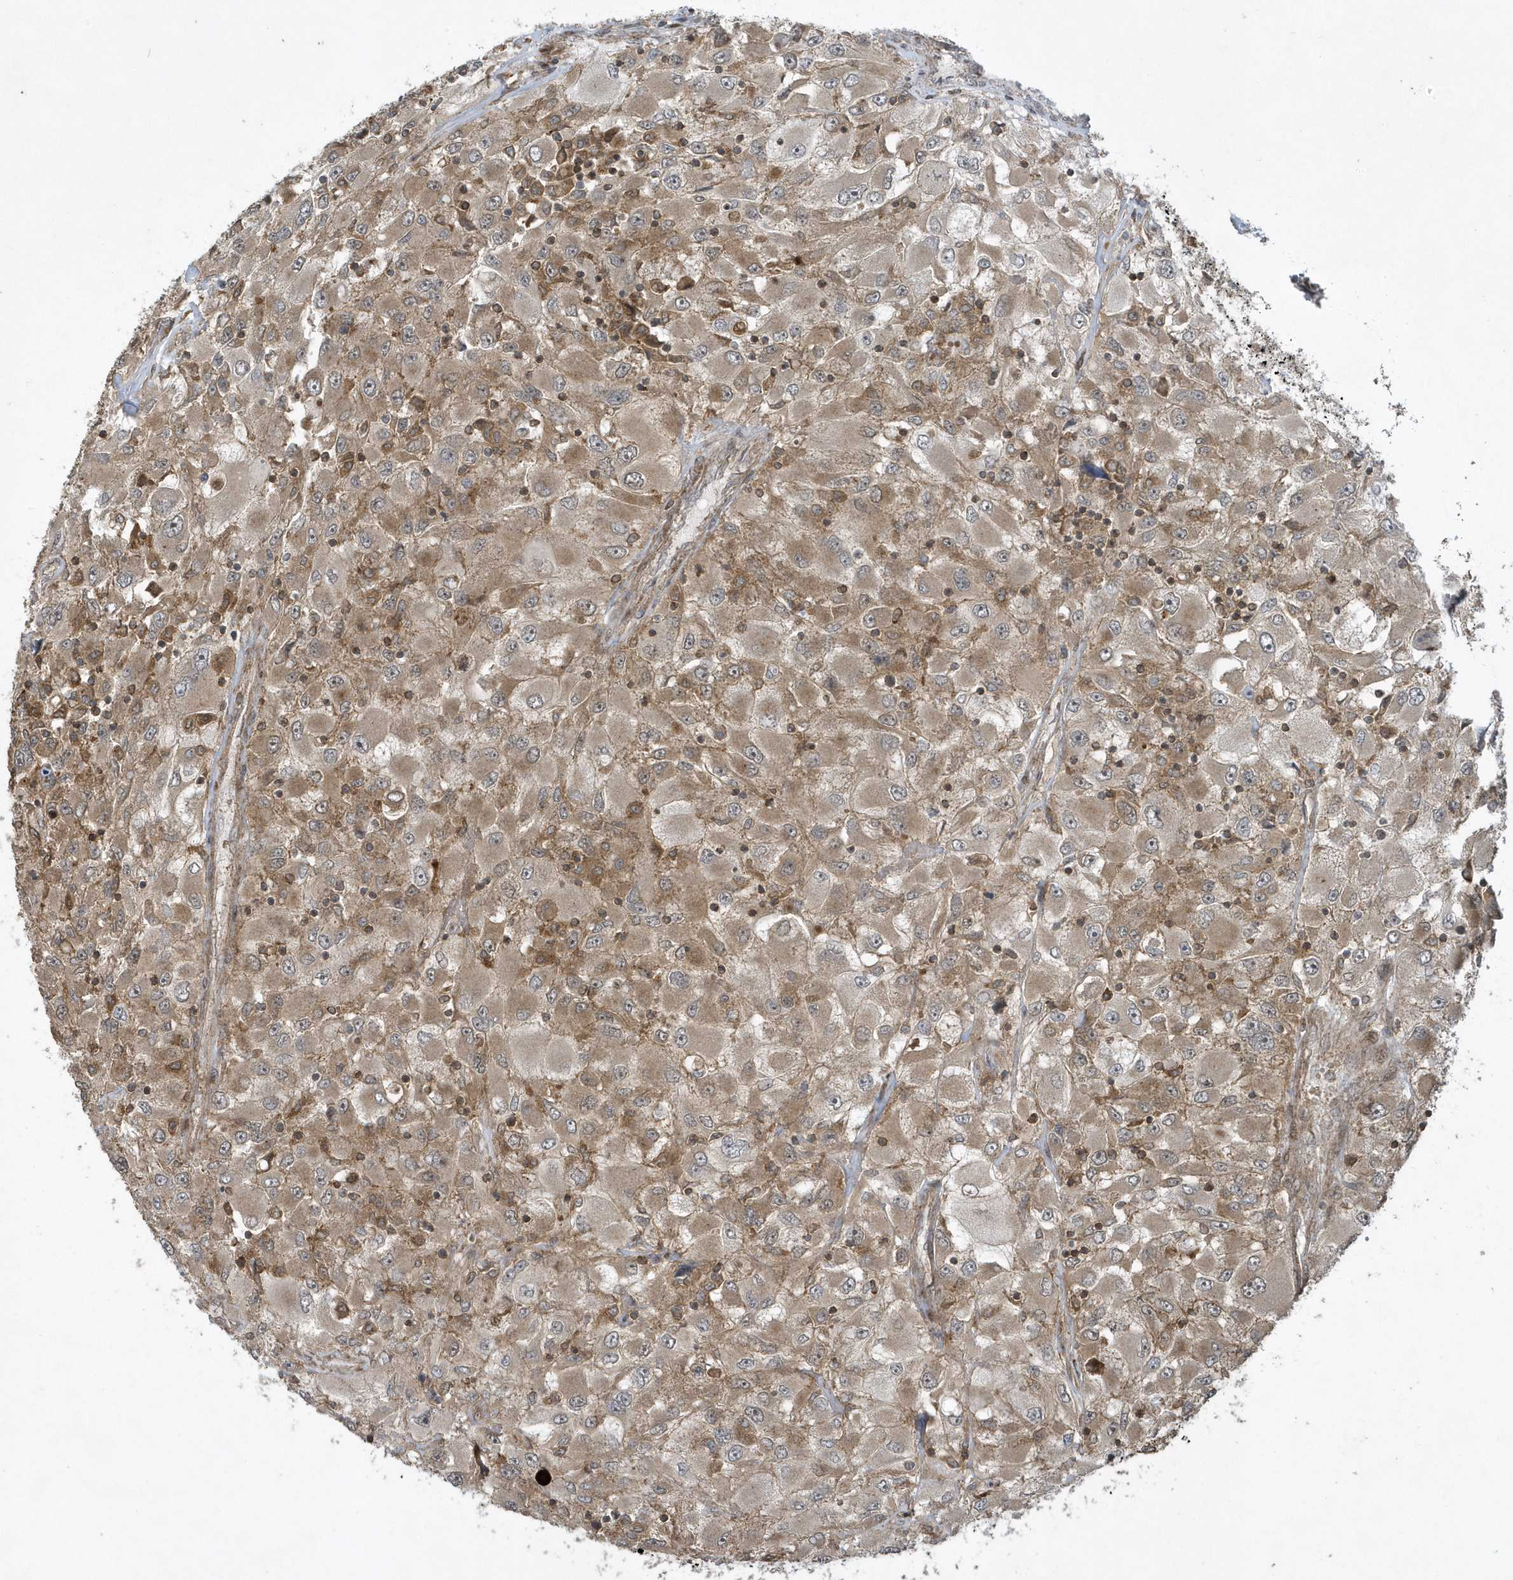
{"staining": {"intensity": "moderate", "quantity": "25%-75%", "location": "cytoplasmic/membranous"}, "tissue": "renal cancer", "cell_type": "Tumor cells", "image_type": "cancer", "snomed": [{"axis": "morphology", "description": "Adenocarcinoma, NOS"}, {"axis": "topography", "description": "Kidney"}], "caption": "Renal cancer stained for a protein (brown) displays moderate cytoplasmic/membranous positive expression in approximately 25%-75% of tumor cells.", "gene": "STAMBP", "patient": {"sex": "female", "age": 52}}